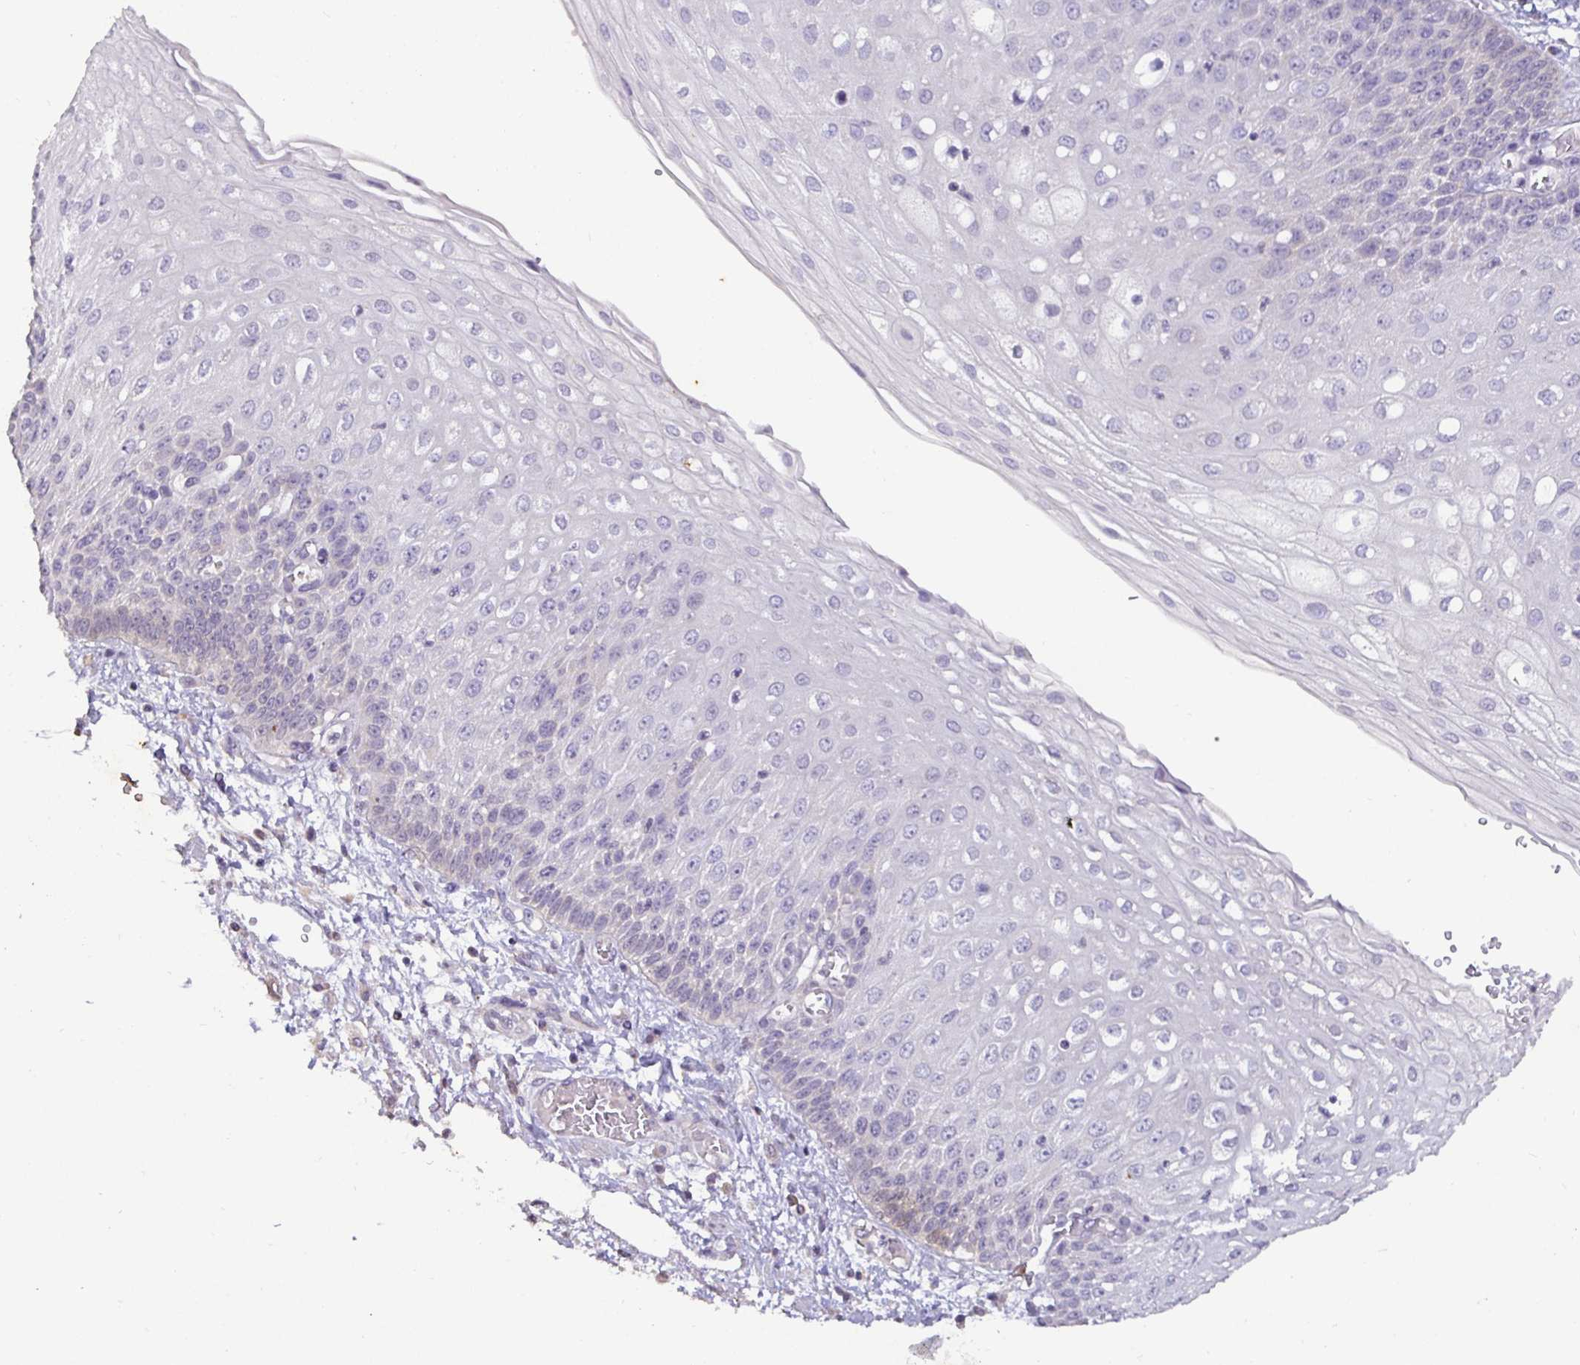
{"staining": {"intensity": "negative", "quantity": "none", "location": "none"}, "tissue": "esophagus", "cell_type": "Squamous epithelial cells", "image_type": "normal", "snomed": [{"axis": "morphology", "description": "Normal tissue, NOS"}, {"axis": "morphology", "description": "Adenocarcinoma, NOS"}, {"axis": "topography", "description": "Esophagus"}], "caption": "High power microscopy image of an immunohistochemistry (IHC) micrograph of normal esophagus, revealing no significant positivity in squamous epithelial cells.", "gene": "SHISA4", "patient": {"sex": "male", "age": 81}}